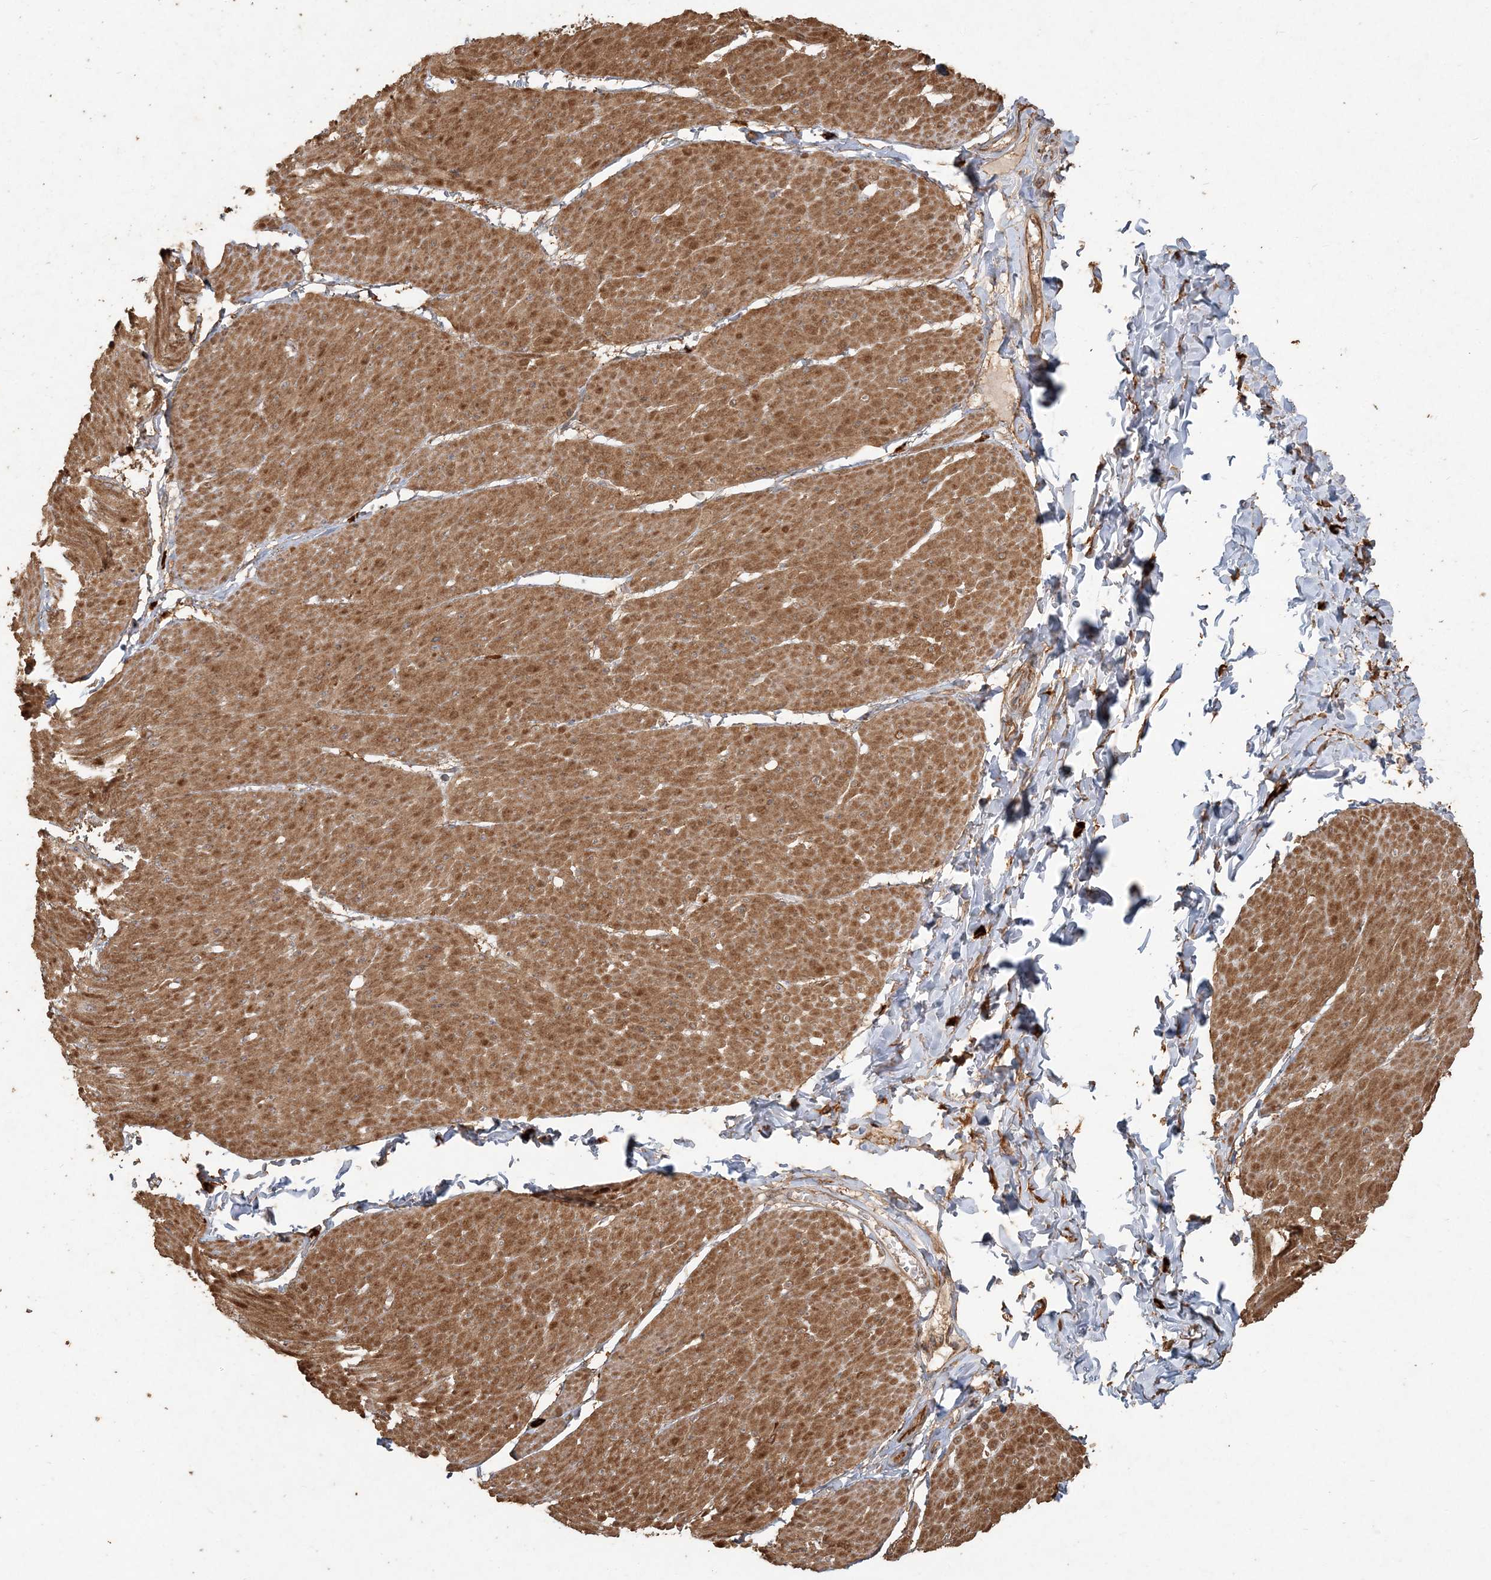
{"staining": {"intensity": "moderate", "quantity": ">75%", "location": "cytoplasmic/membranous"}, "tissue": "smooth muscle", "cell_type": "Smooth muscle cells", "image_type": "normal", "snomed": [{"axis": "morphology", "description": "Urothelial carcinoma, High grade"}, {"axis": "topography", "description": "Urinary bladder"}], "caption": "Smooth muscle stained for a protein (brown) reveals moderate cytoplasmic/membranous positive expression in about >75% of smooth muscle cells.", "gene": "RNF145", "patient": {"sex": "male", "age": 46}}